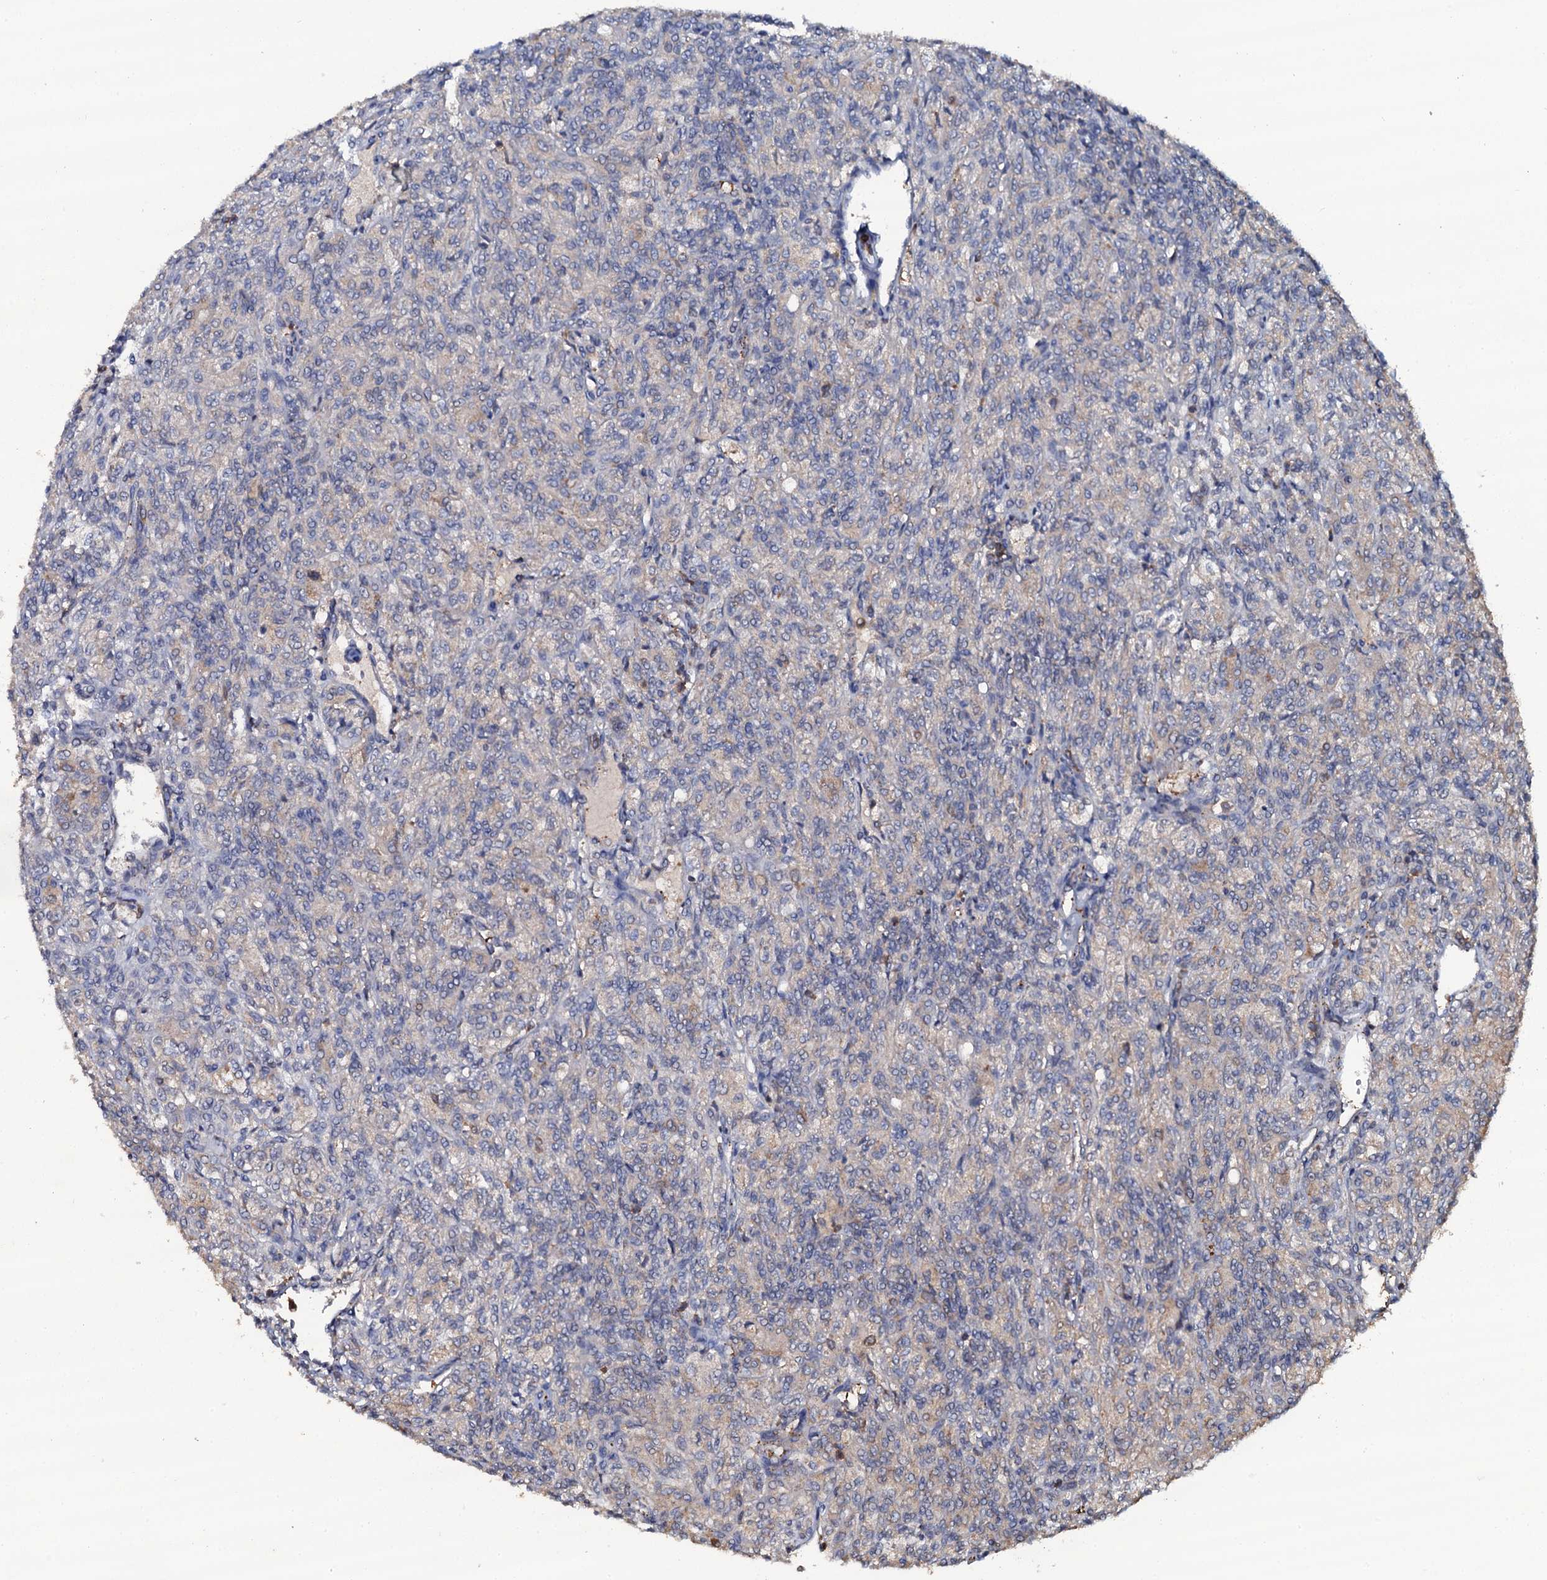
{"staining": {"intensity": "negative", "quantity": "none", "location": "none"}, "tissue": "renal cancer", "cell_type": "Tumor cells", "image_type": "cancer", "snomed": [{"axis": "morphology", "description": "Adenocarcinoma, NOS"}, {"axis": "topography", "description": "Kidney"}], "caption": "Tumor cells show no significant positivity in adenocarcinoma (renal). (Brightfield microscopy of DAB (3,3'-diaminobenzidine) IHC at high magnification).", "gene": "GRK2", "patient": {"sex": "male", "age": 77}}